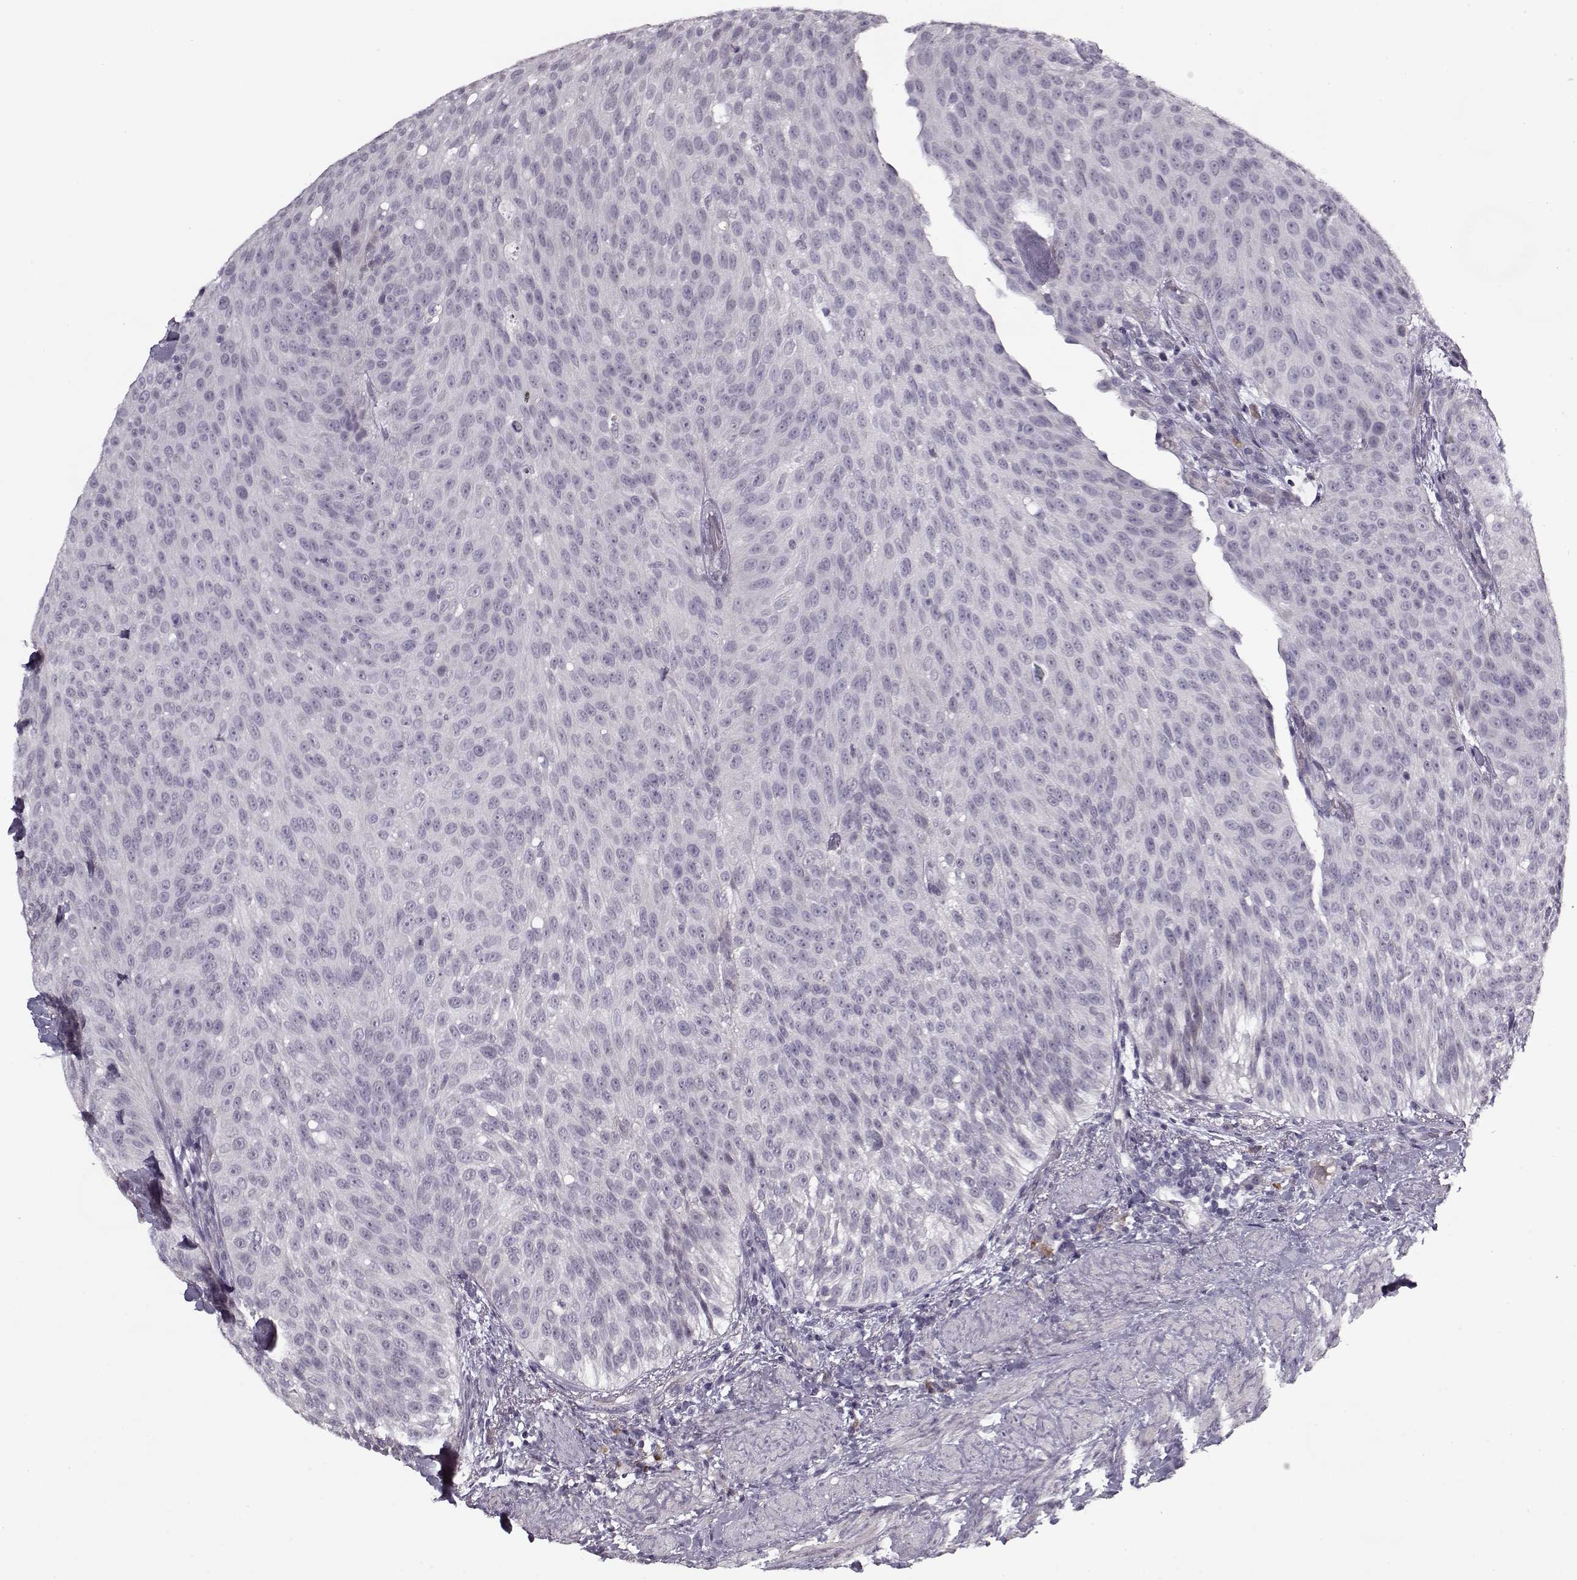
{"staining": {"intensity": "negative", "quantity": "none", "location": "none"}, "tissue": "urothelial cancer", "cell_type": "Tumor cells", "image_type": "cancer", "snomed": [{"axis": "morphology", "description": "Urothelial carcinoma, Low grade"}, {"axis": "topography", "description": "Urinary bladder"}], "caption": "Protein analysis of urothelial cancer demonstrates no significant expression in tumor cells.", "gene": "KRT9", "patient": {"sex": "male", "age": 78}}